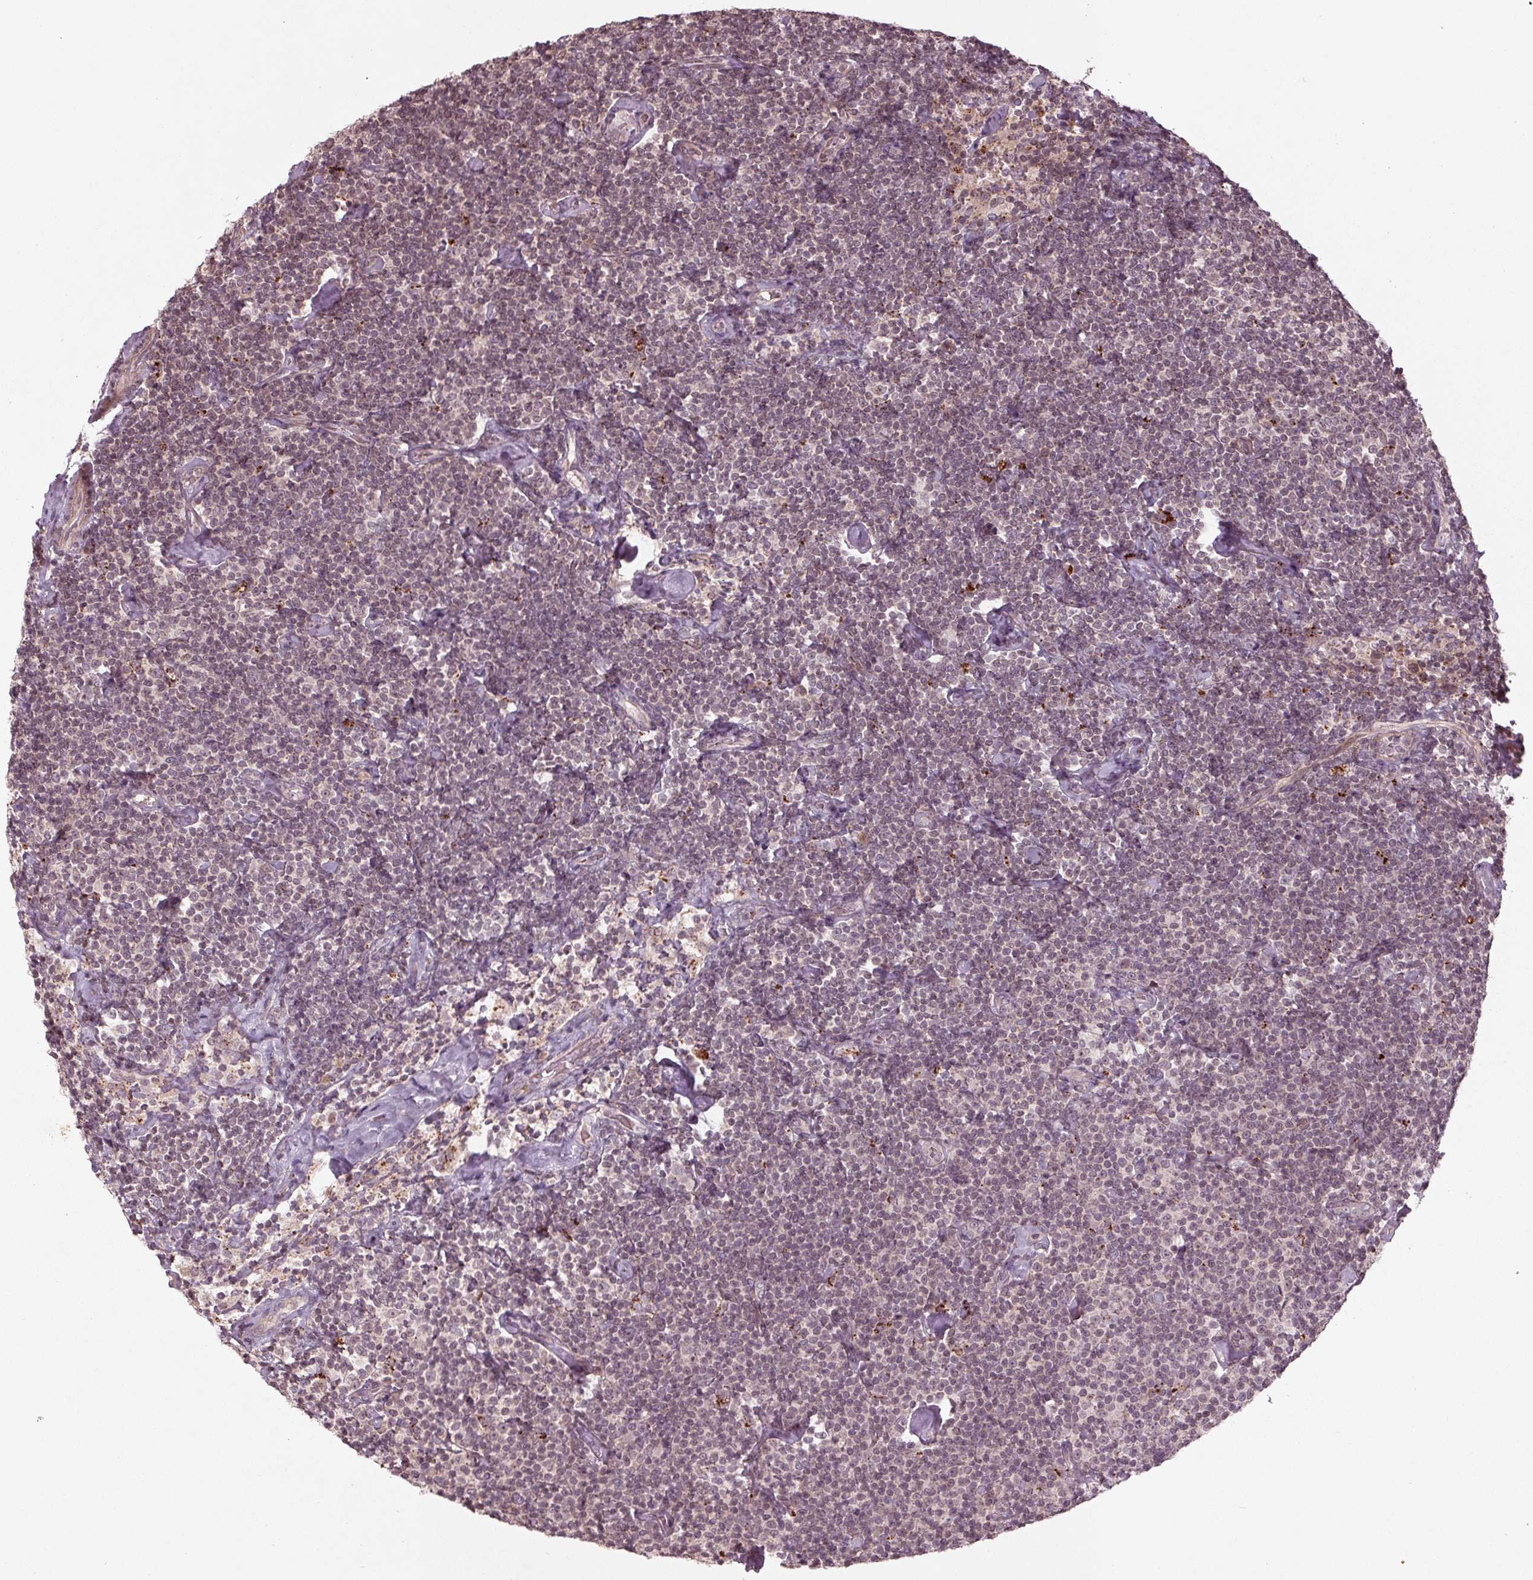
{"staining": {"intensity": "negative", "quantity": "none", "location": "none"}, "tissue": "lymphoma", "cell_type": "Tumor cells", "image_type": "cancer", "snomed": [{"axis": "morphology", "description": "Malignant lymphoma, non-Hodgkin's type, Low grade"}, {"axis": "topography", "description": "Lymph node"}], "caption": "Lymphoma stained for a protein using IHC displays no expression tumor cells.", "gene": "CDKL4", "patient": {"sex": "male", "age": 81}}